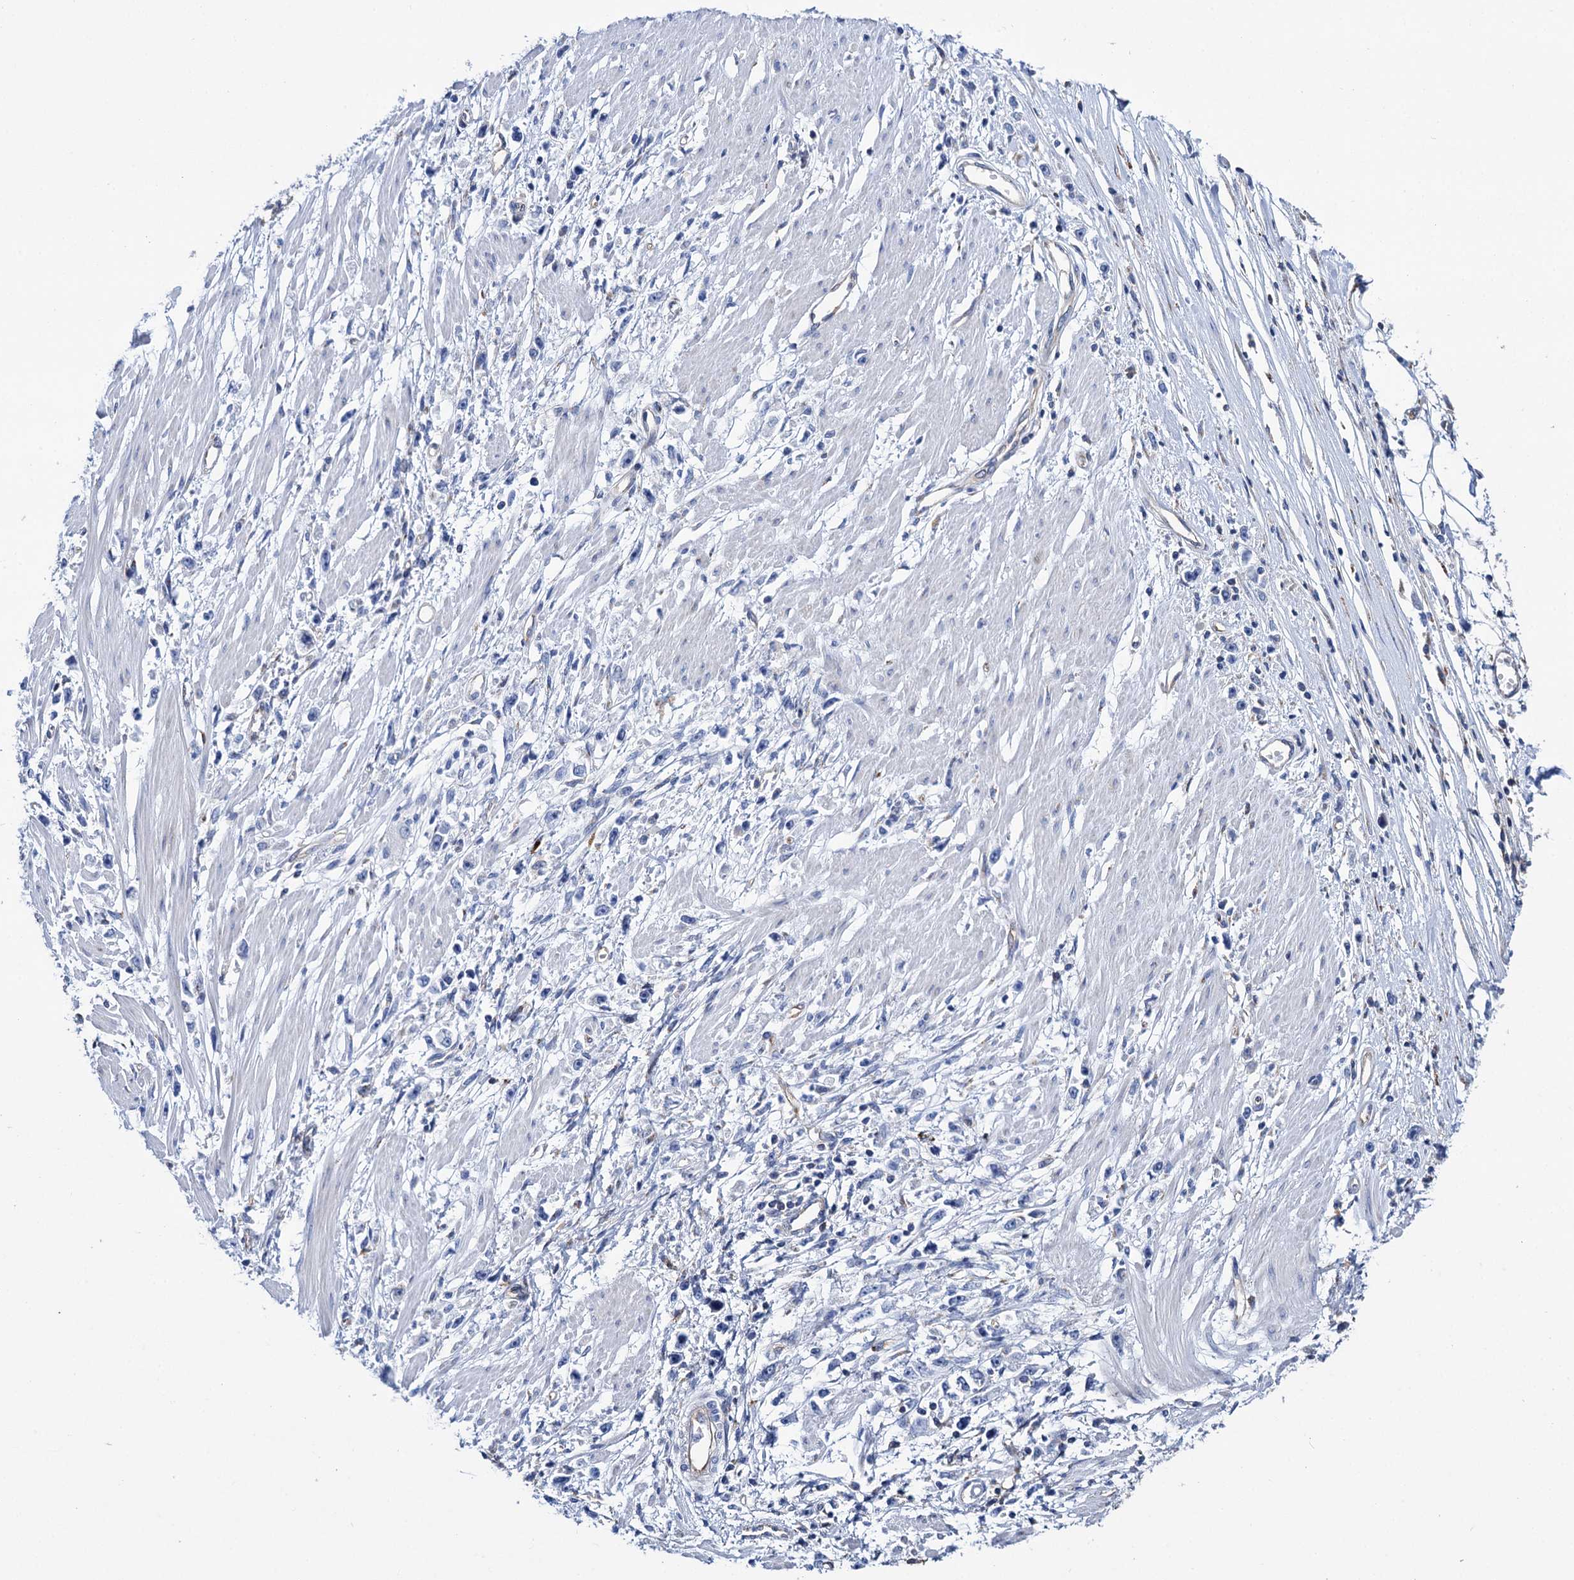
{"staining": {"intensity": "negative", "quantity": "none", "location": "none"}, "tissue": "stomach cancer", "cell_type": "Tumor cells", "image_type": "cancer", "snomed": [{"axis": "morphology", "description": "Adenocarcinoma, NOS"}, {"axis": "topography", "description": "Stomach"}], "caption": "DAB (3,3'-diaminobenzidine) immunohistochemical staining of stomach adenocarcinoma demonstrates no significant expression in tumor cells.", "gene": "SCPEP1", "patient": {"sex": "female", "age": 59}}